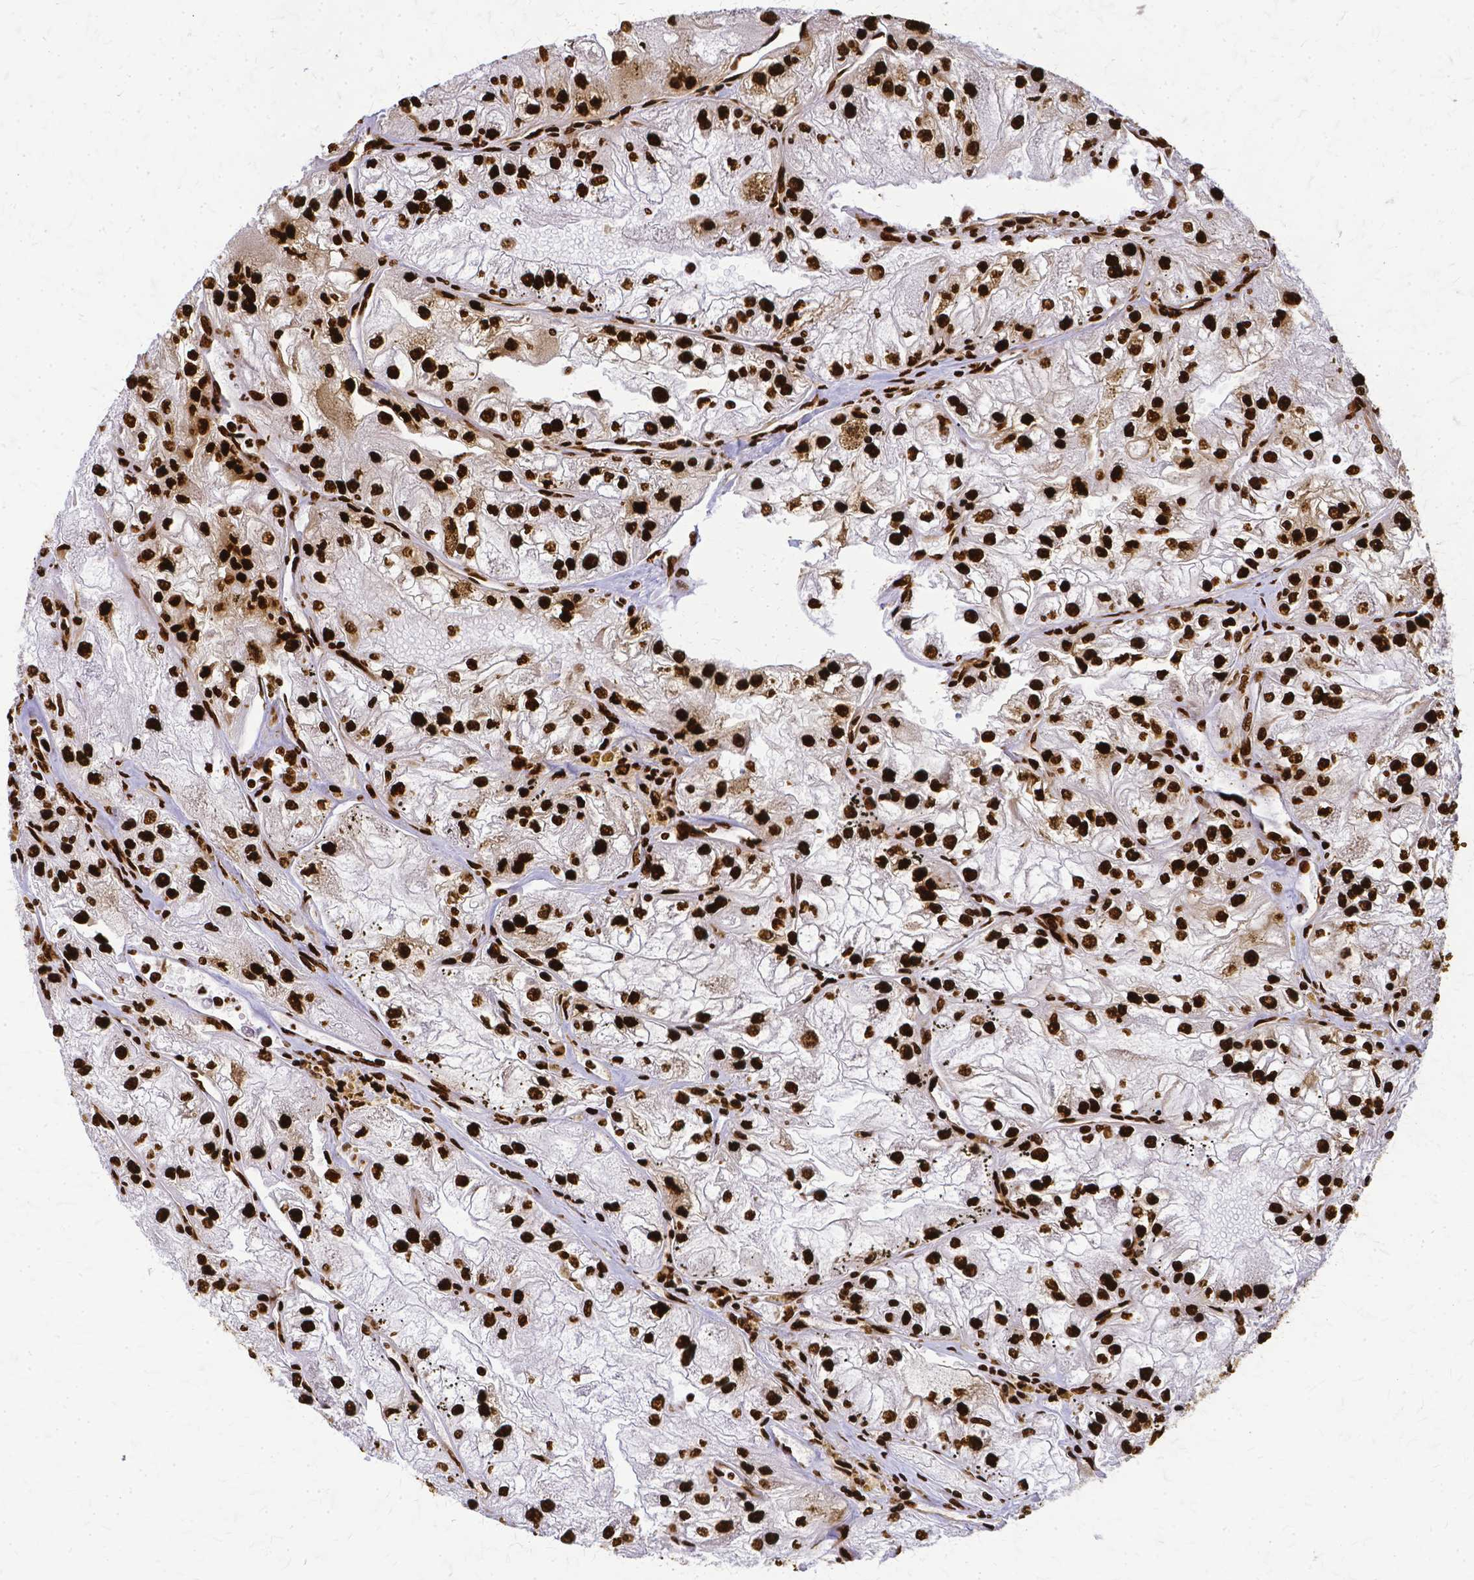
{"staining": {"intensity": "strong", "quantity": ">75%", "location": "nuclear"}, "tissue": "renal cancer", "cell_type": "Tumor cells", "image_type": "cancer", "snomed": [{"axis": "morphology", "description": "Adenocarcinoma, NOS"}, {"axis": "topography", "description": "Kidney"}], "caption": "The image shows immunohistochemical staining of renal adenocarcinoma. There is strong nuclear positivity is identified in about >75% of tumor cells.", "gene": "SFPQ", "patient": {"sex": "female", "age": 72}}